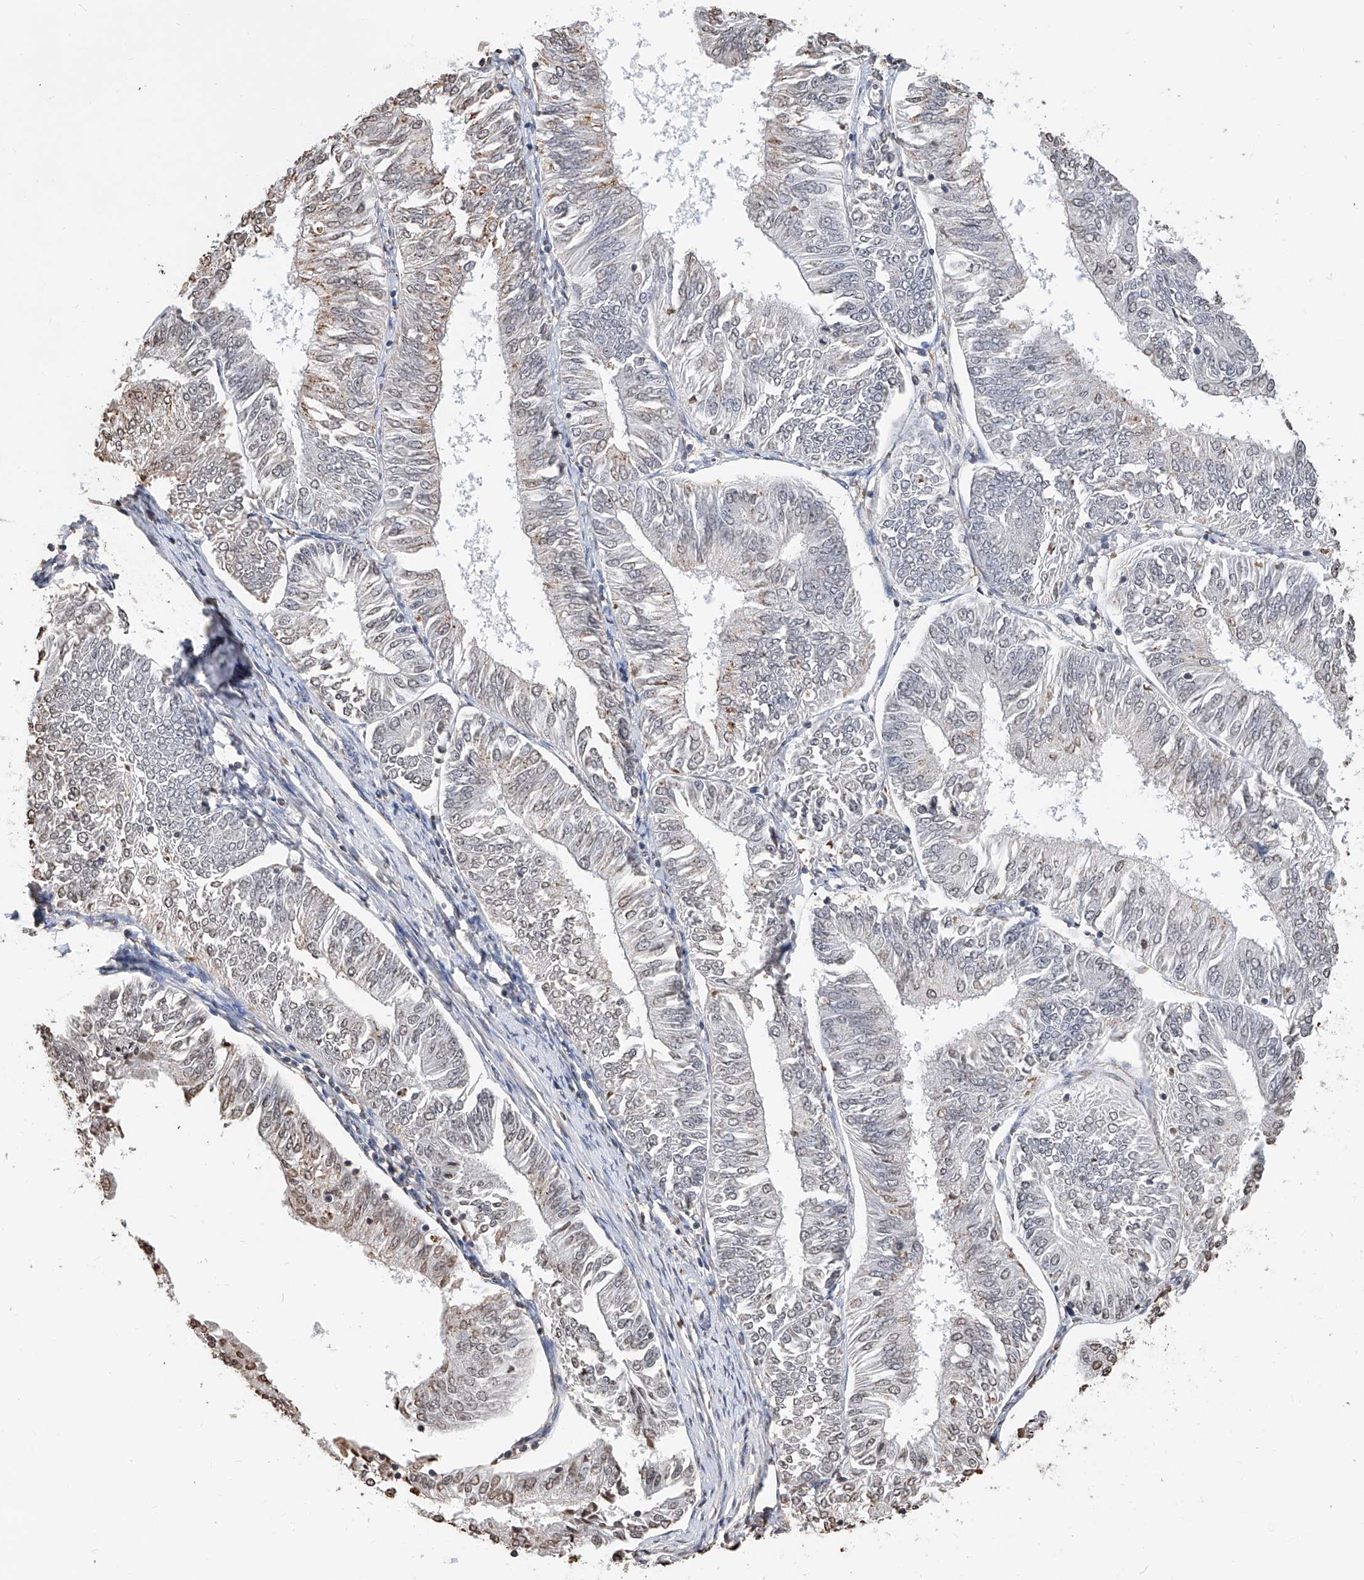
{"staining": {"intensity": "weak", "quantity": "<25%", "location": "nuclear"}, "tissue": "endometrial cancer", "cell_type": "Tumor cells", "image_type": "cancer", "snomed": [{"axis": "morphology", "description": "Adenocarcinoma, NOS"}, {"axis": "topography", "description": "Endometrium"}], "caption": "This is an immunohistochemistry image of endometrial adenocarcinoma. There is no expression in tumor cells.", "gene": "RP9", "patient": {"sex": "female", "age": 58}}